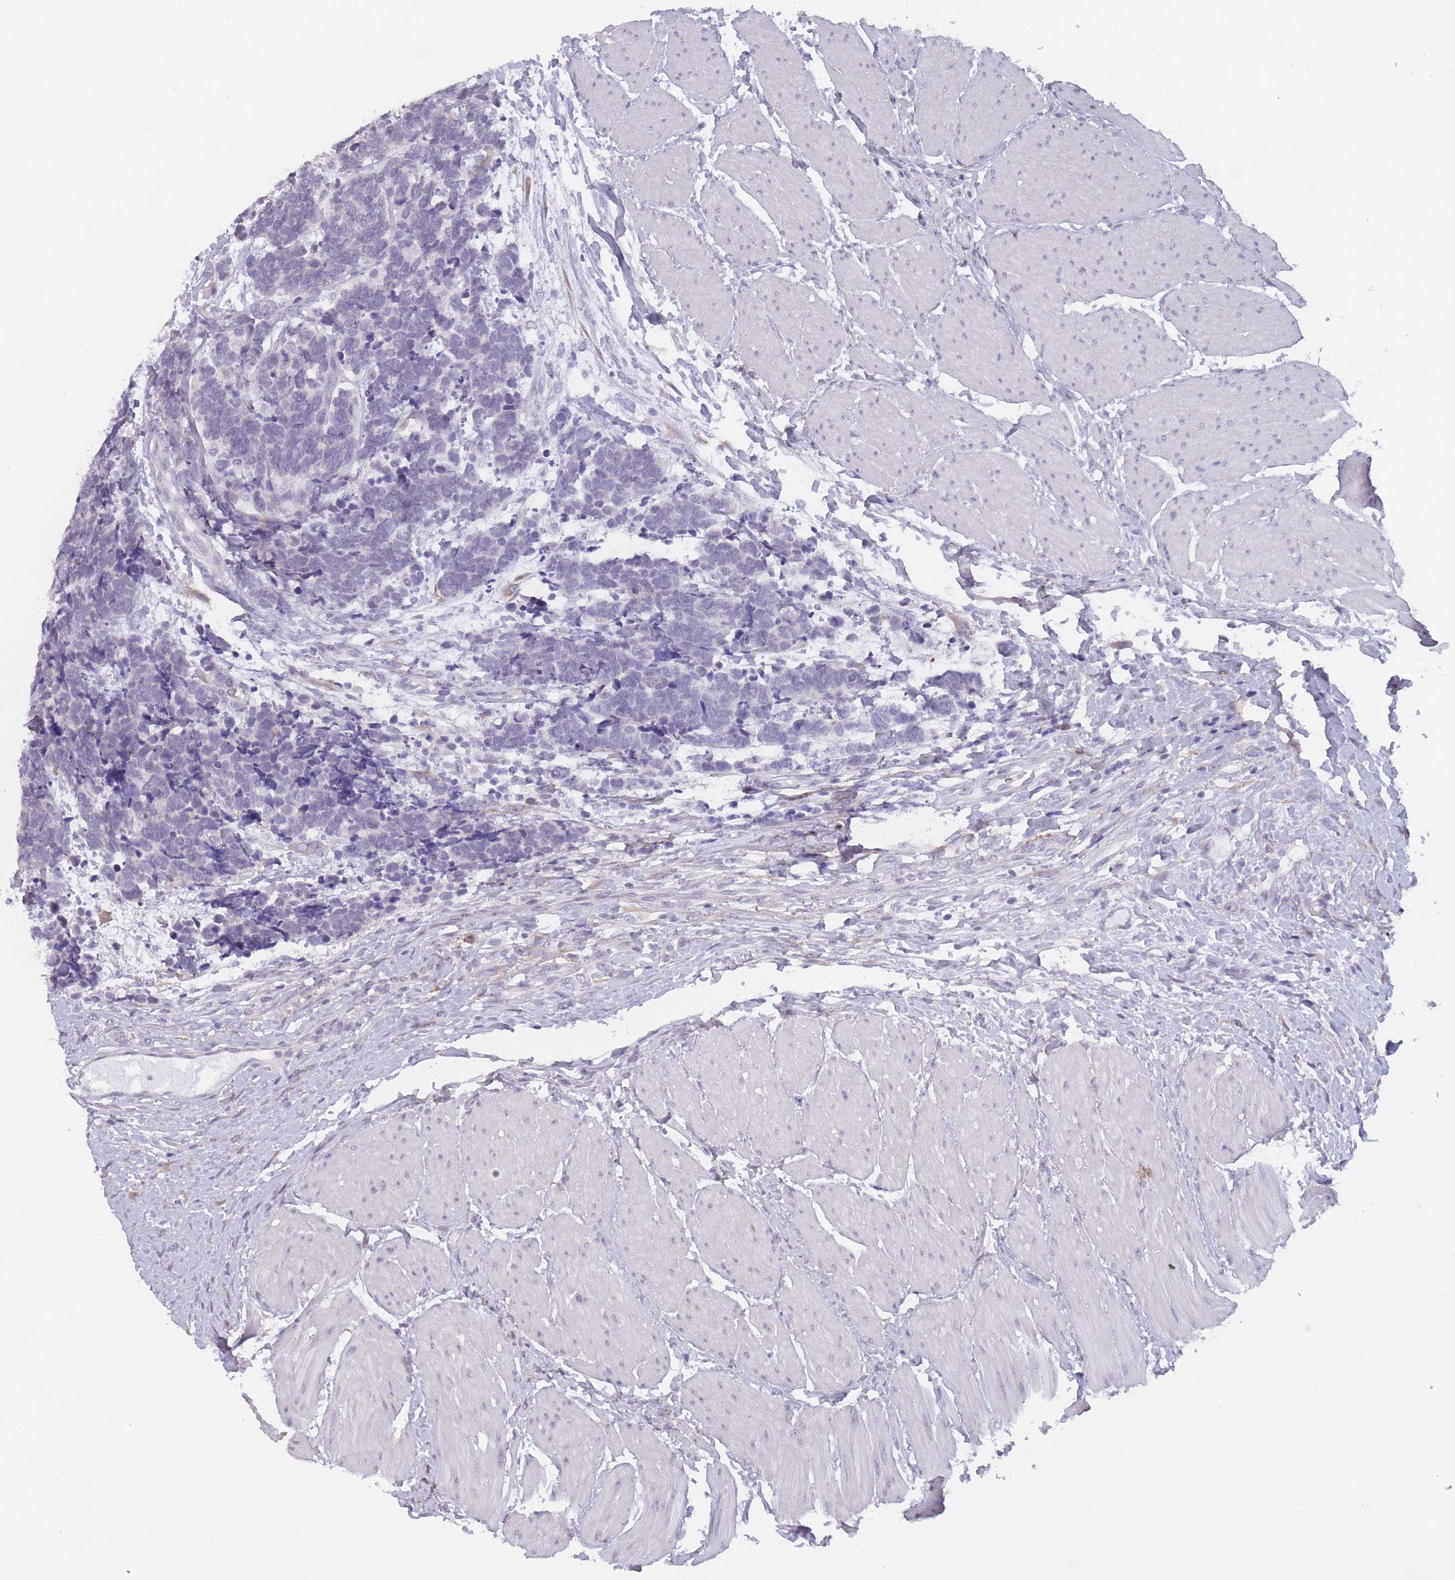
{"staining": {"intensity": "negative", "quantity": "none", "location": "none"}, "tissue": "carcinoid", "cell_type": "Tumor cells", "image_type": "cancer", "snomed": [{"axis": "morphology", "description": "Carcinoma, NOS"}, {"axis": "morphology", "description": "Carcinoid, malignant, NOS"}, {"axis": "topography", "description": "Urinary bladder"}], "caption": "High magnification brightfield microscopy of carcinoid stained with DAB (3,3'-diaminobenzidine) (brown) and counterstained with hematoxylin (blue): tumor cells show no significant expression.", "gene": "COL27A1", "patient": {"sex": "male", "age": 57}}